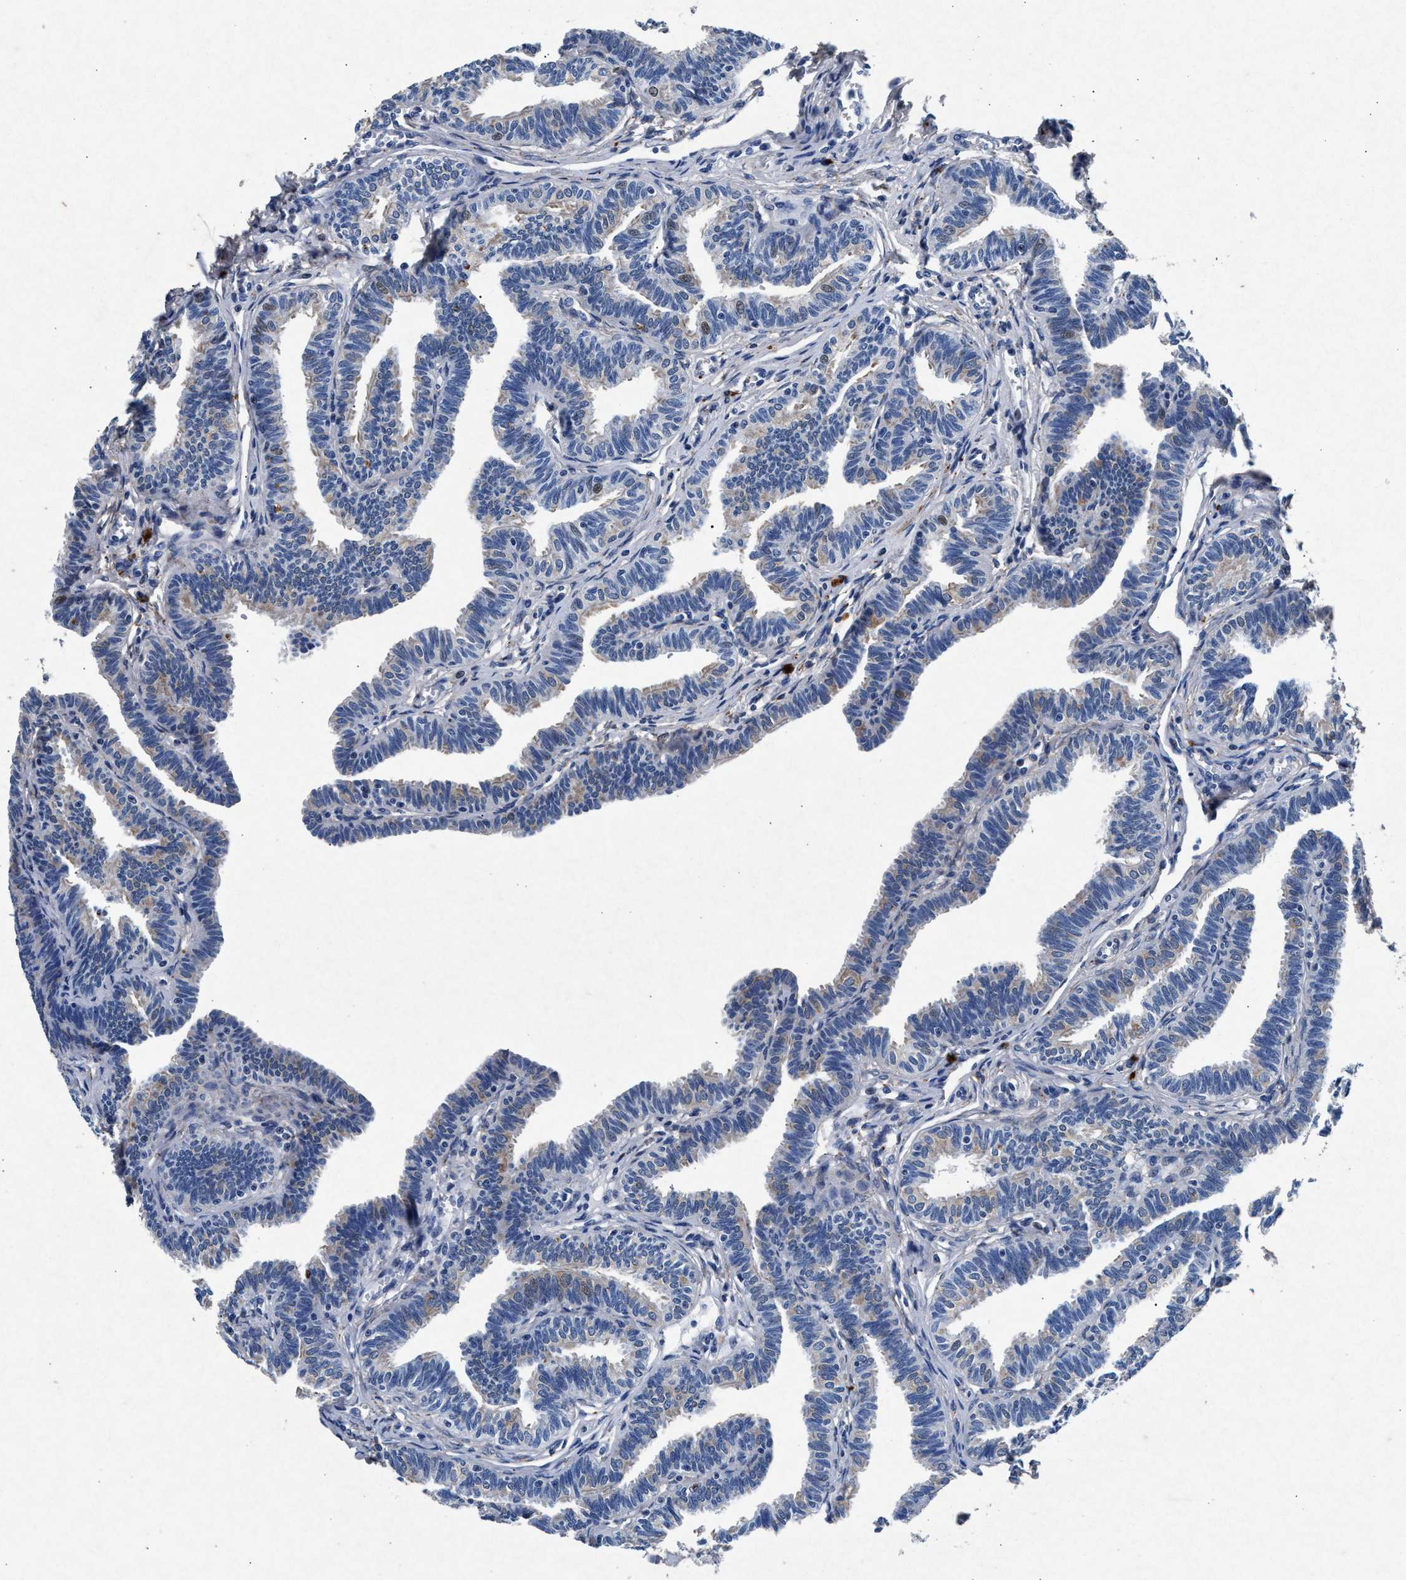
{"staining": {"intensity": "weak", "quantity": "<25%", "location": "cytoplasmic/membranous,nuclear"}, "tissue": "fallopian tube", "cell_type": "Glandular cells", "image_type": "normal", "snomed": [{"axis": "morphology", "description": "Normal tissue, NOS"}, {"axis": "topography", "description": "Fallopian tube"}, {"axis": "topography", "description": "Ovary"}], "caption": "IHC histopathology image of normal fallopian tube: fallopian tube stained with DAB (3,3'-diaminobenzidine) demonstrates no significant protein expression in glandular cells.", "gene": "MAP6", "patient": {"sex": "female", "age": 23}}